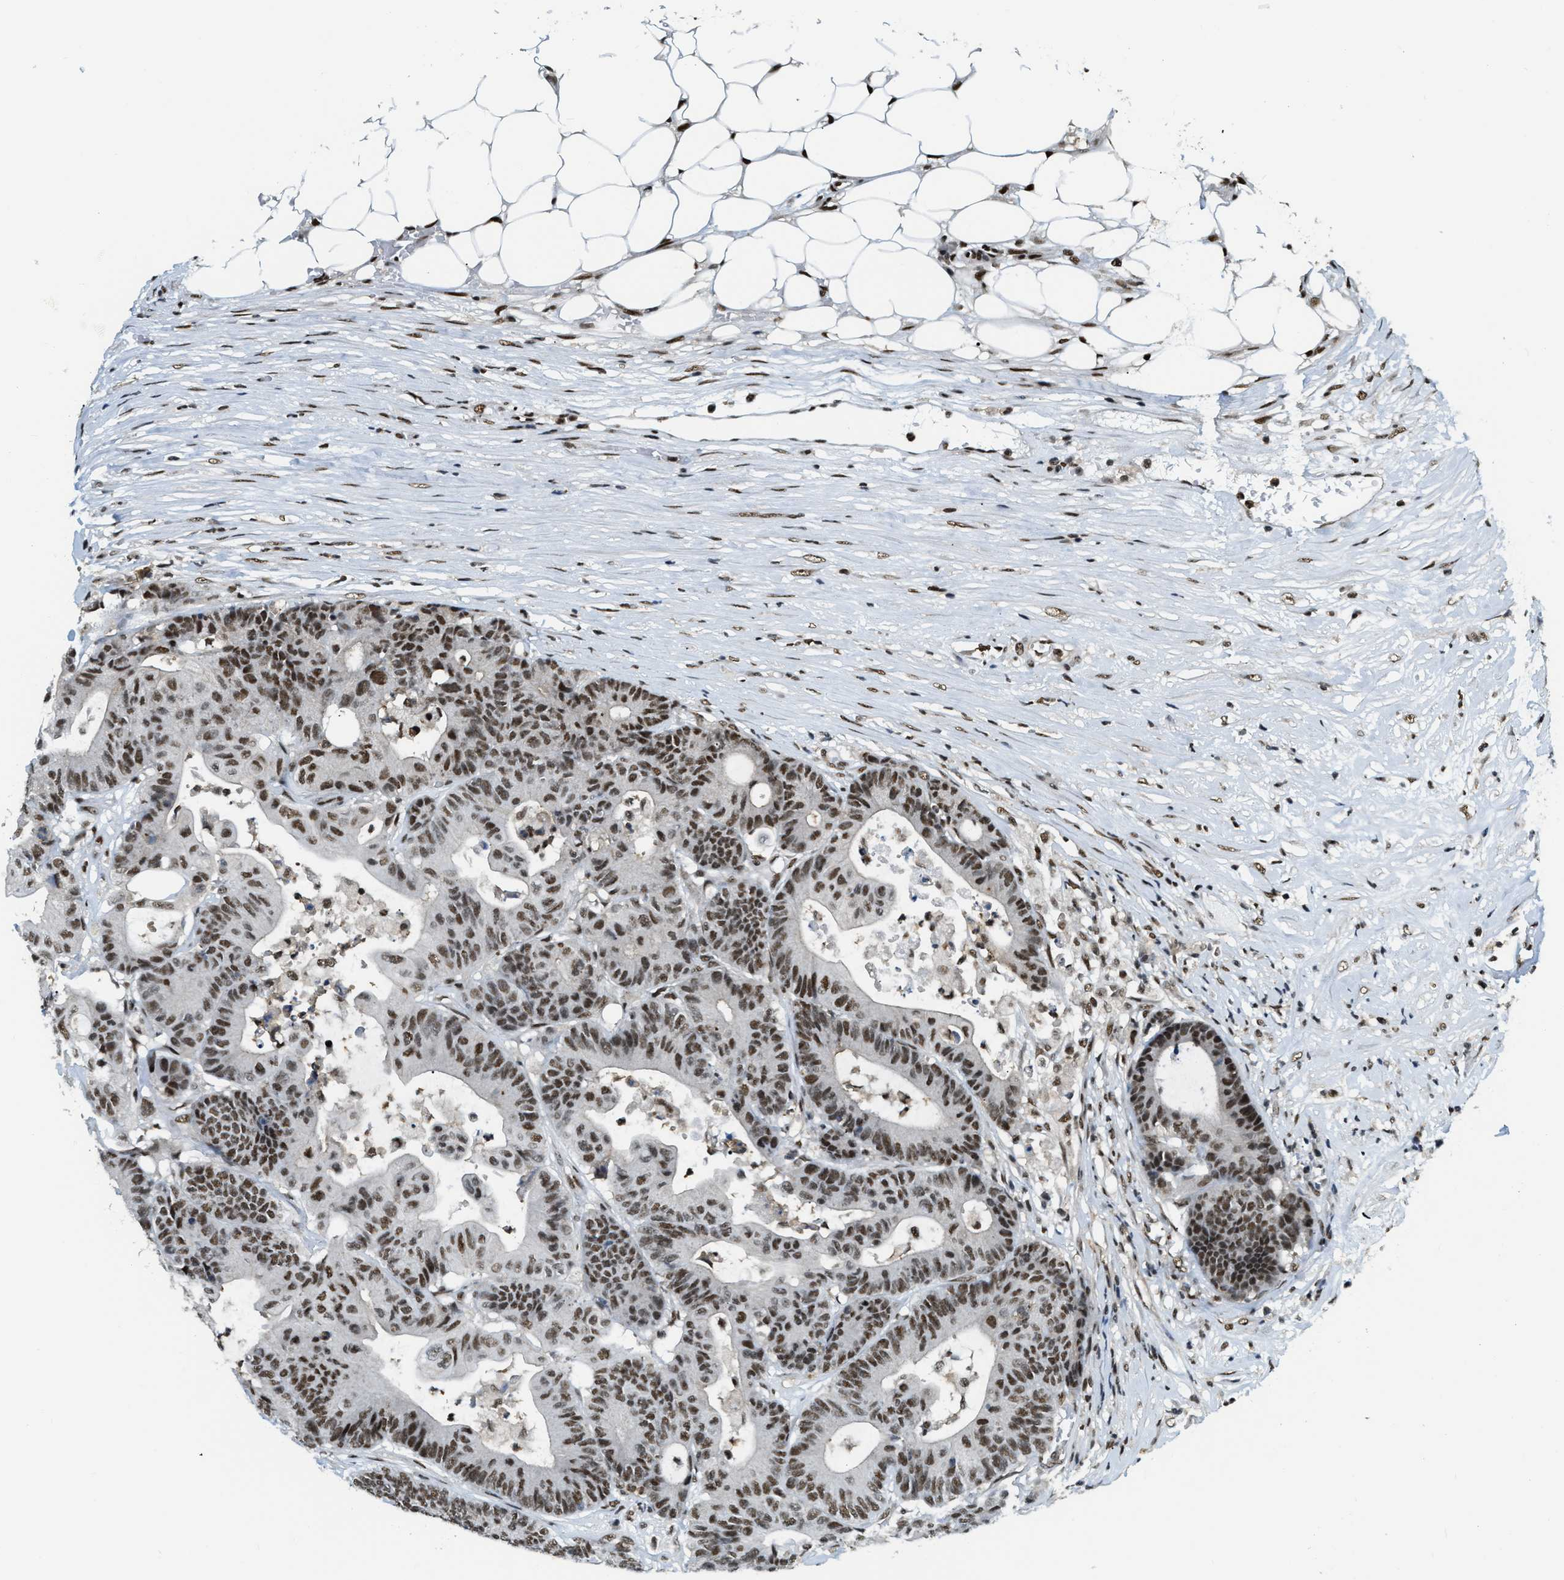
{"staining": {"intensity": "moderate", "quantity": ">75%", "location": "nuclear"}, "tissue": "colorectal cancer", "cell_type": "Tumor cells", "image_type": "cancer", "snomed": [{"axis": "morphology", "description": "Adenocarcinoma, NOS"}, {"axis": "topography", "description": "Colon"}], "caption": "Adenocarcinoma (colorectal) tissue shows moderate nuclear positivity in about >75% of tumor cells", "gene": "NUMA1", "patient": {"sex": "female", "age": 84}}